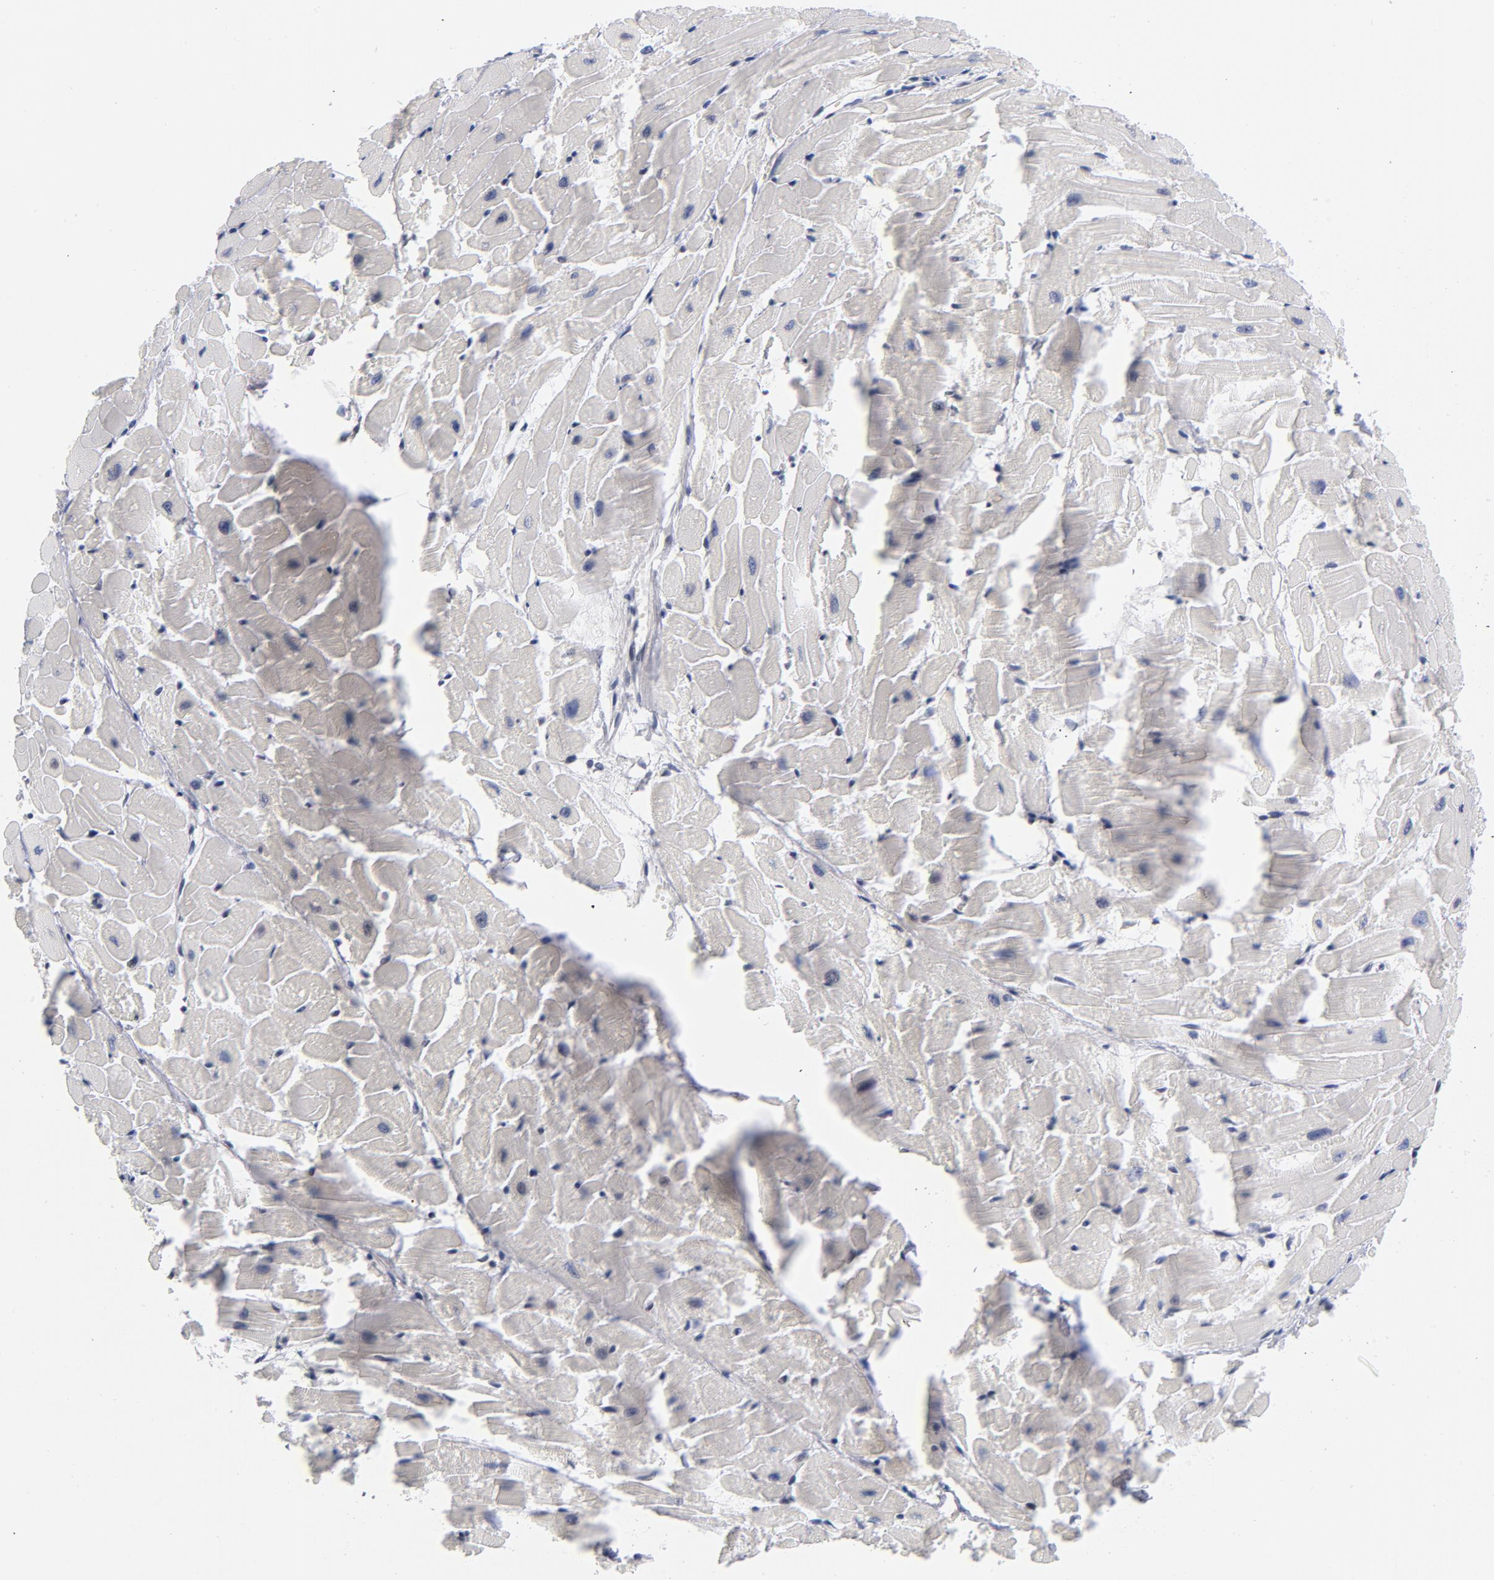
{"staining": {"intensity": "negative", "quantity": "none", "location": "none"}, "tissue": "heart muscle", "cell_type": "Cardiomyocytes", "image_type": "normal", "snomed": [{"axis": "morphology", "description": "Normal tissue, NOS"}, {"axis": "topography", "description": "Heart"}], "caption": "This is an immunohistochemistry histopathology image of unremarkable human heart muscle. There is no expression in cardiomyocytes.", "gene": "BAP1", "patient": {"sex": "female", "age": 19}}